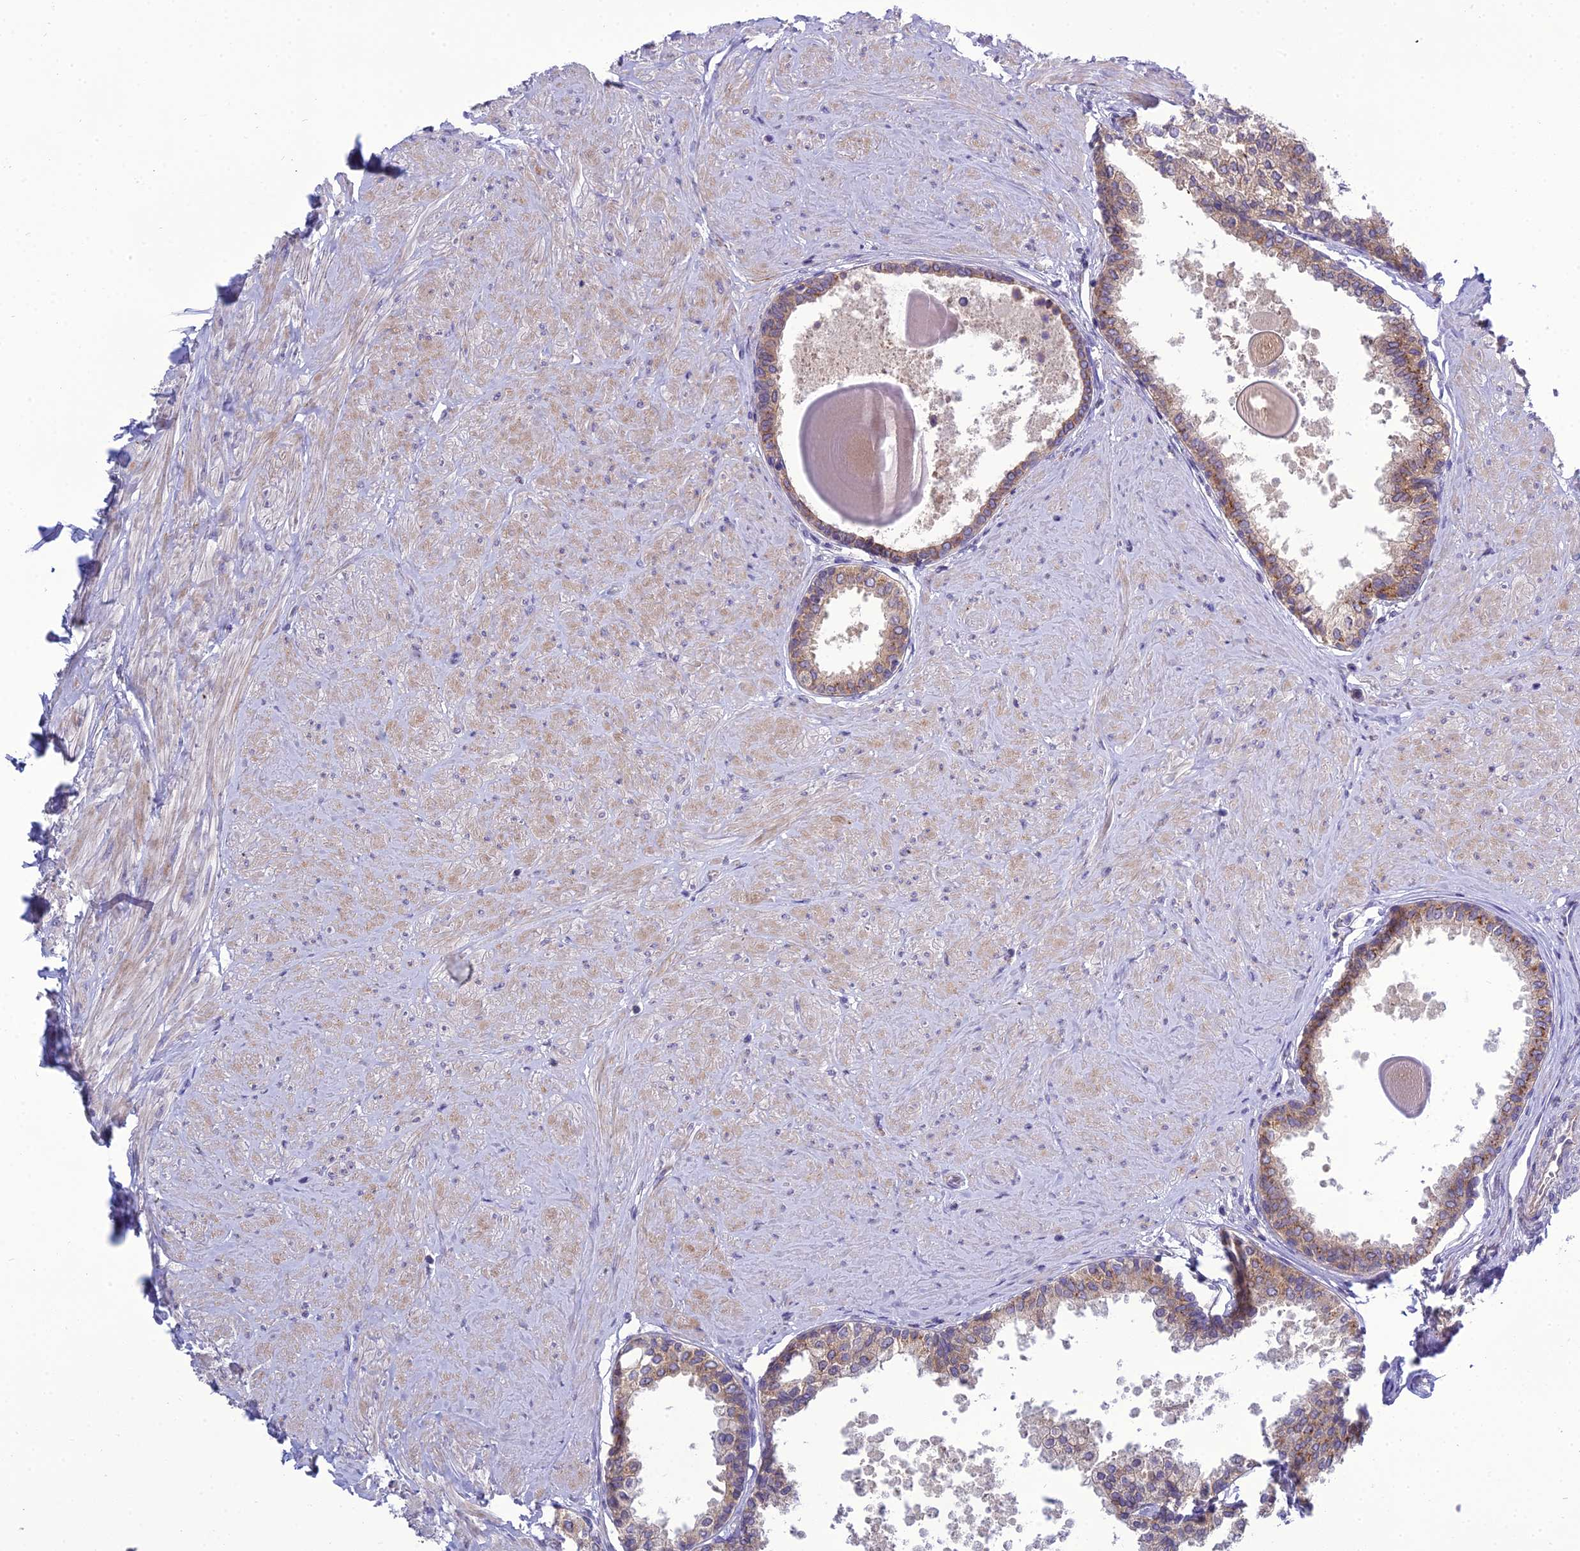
{"staining": {"intensity": "strong", "quantity": "25%-75%", "location": "cytoplasmic/membranous"}, "tissue": "prostate", "cell_type": "Glandular cells", "image_type": "normal", "snomed": [{"axis": "morphology", "description": "Normal tissue, NOS"}, {"axis": "topography", "description": "Prostate"}], "caption": "Prostate stained with DAB (3,3'-diaminobenzidine) immunohistochemistry reveals high levels of strong cytoplasmic/membranous positivity in about 25%-75% of glandular cells.", "gene": "GOLPH3", "patient": {"sex": "male", "age": 48}}